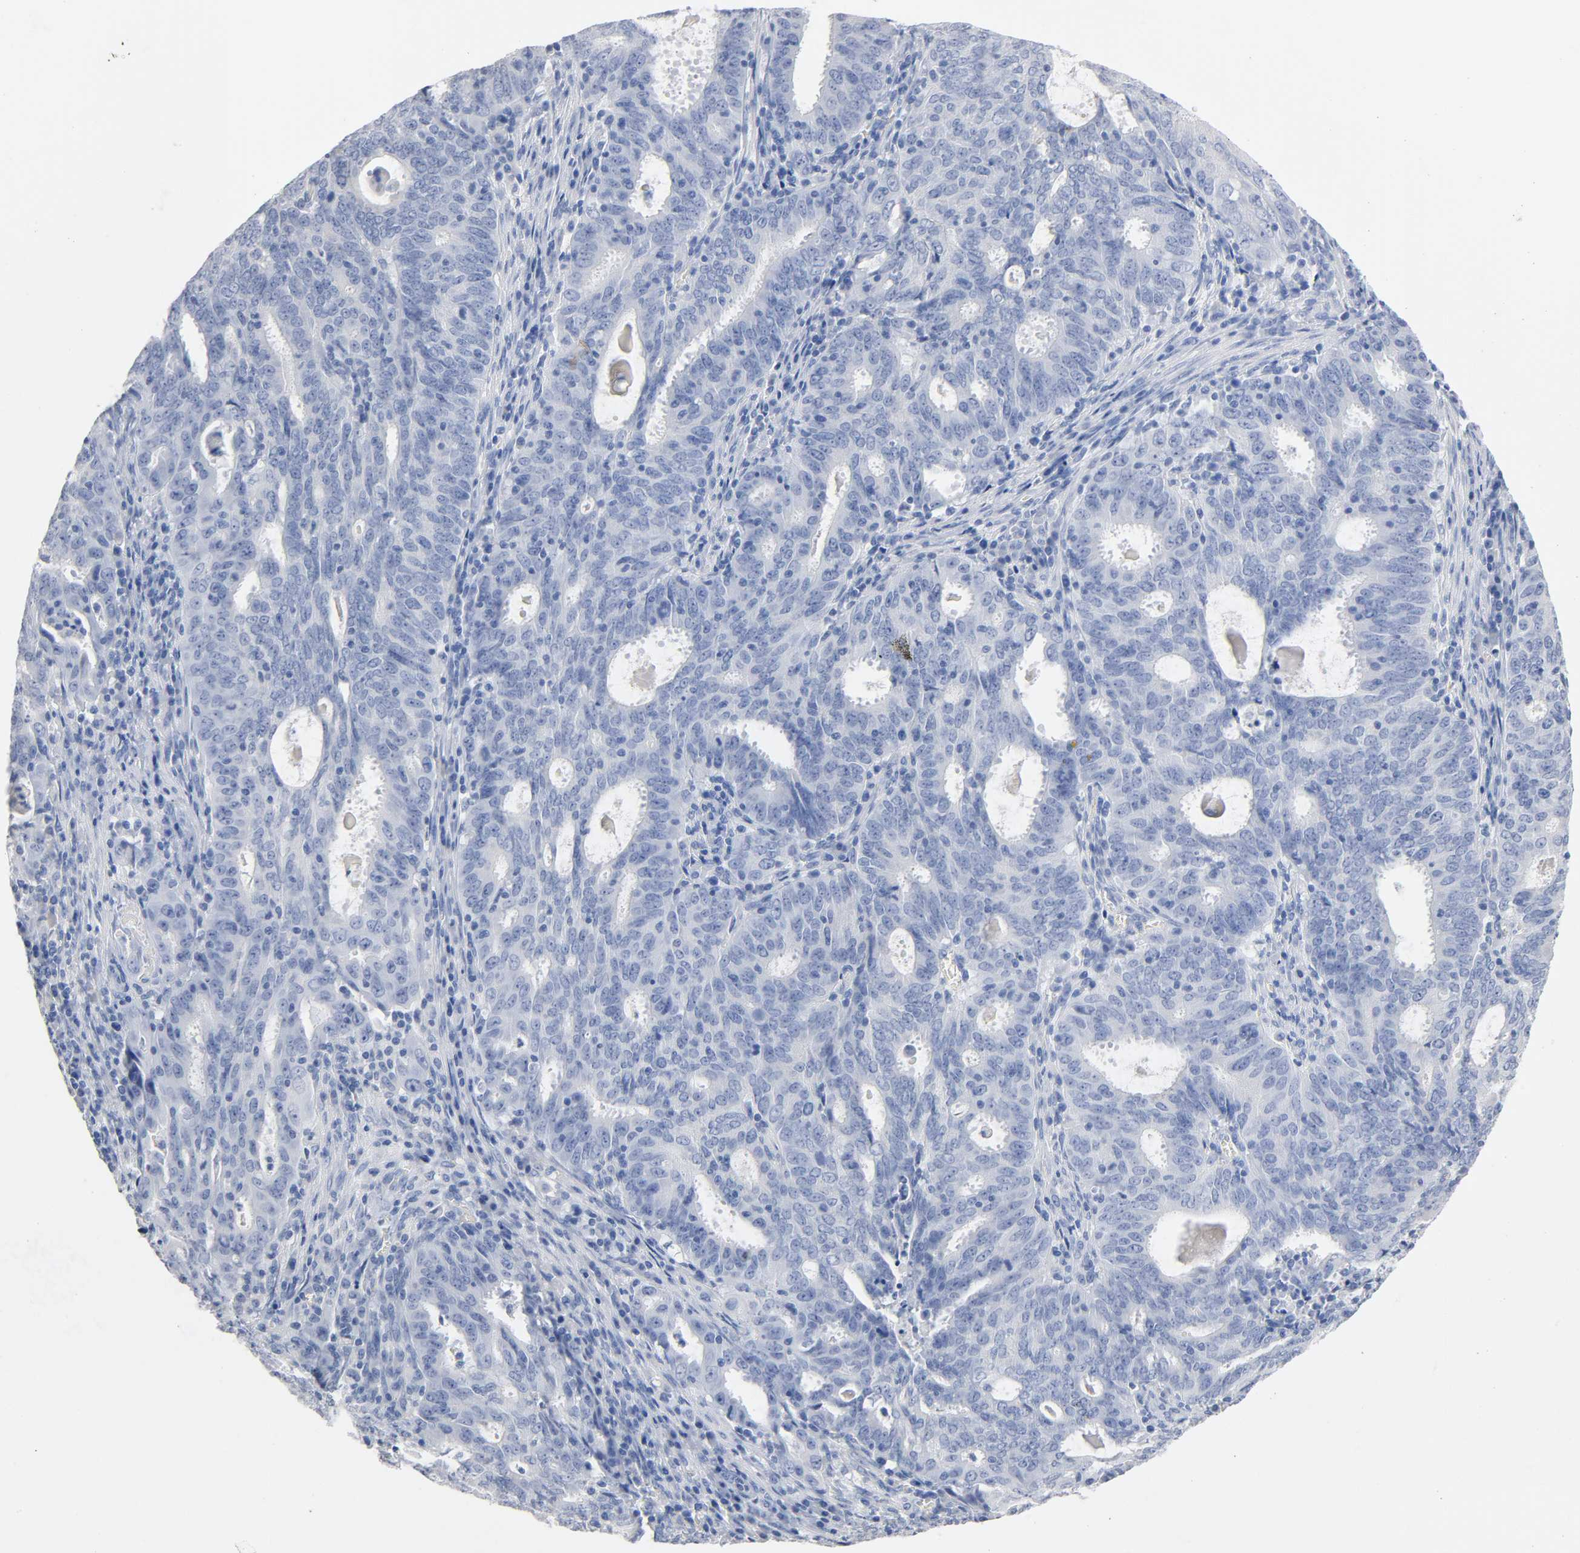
{"staining": {"intensity": "negative", "quantity": "none", "location": "none"}, "tissue": "cervical cancer", "cell_type": "Tumor cells", "image_type": "cancer", "snomed": [{"axis": "morphology", "description": "Adenocarcinoma, NOS"}, {"axis": "topography", "description": "Cervix"}], "caption": "Human adenocarcinoma (cervical) stained for a protein using immunohistochemistry reveals no expression in tumor cells.", "gene": "ACP3", "patient": {"sex": "female", "age": 44}}